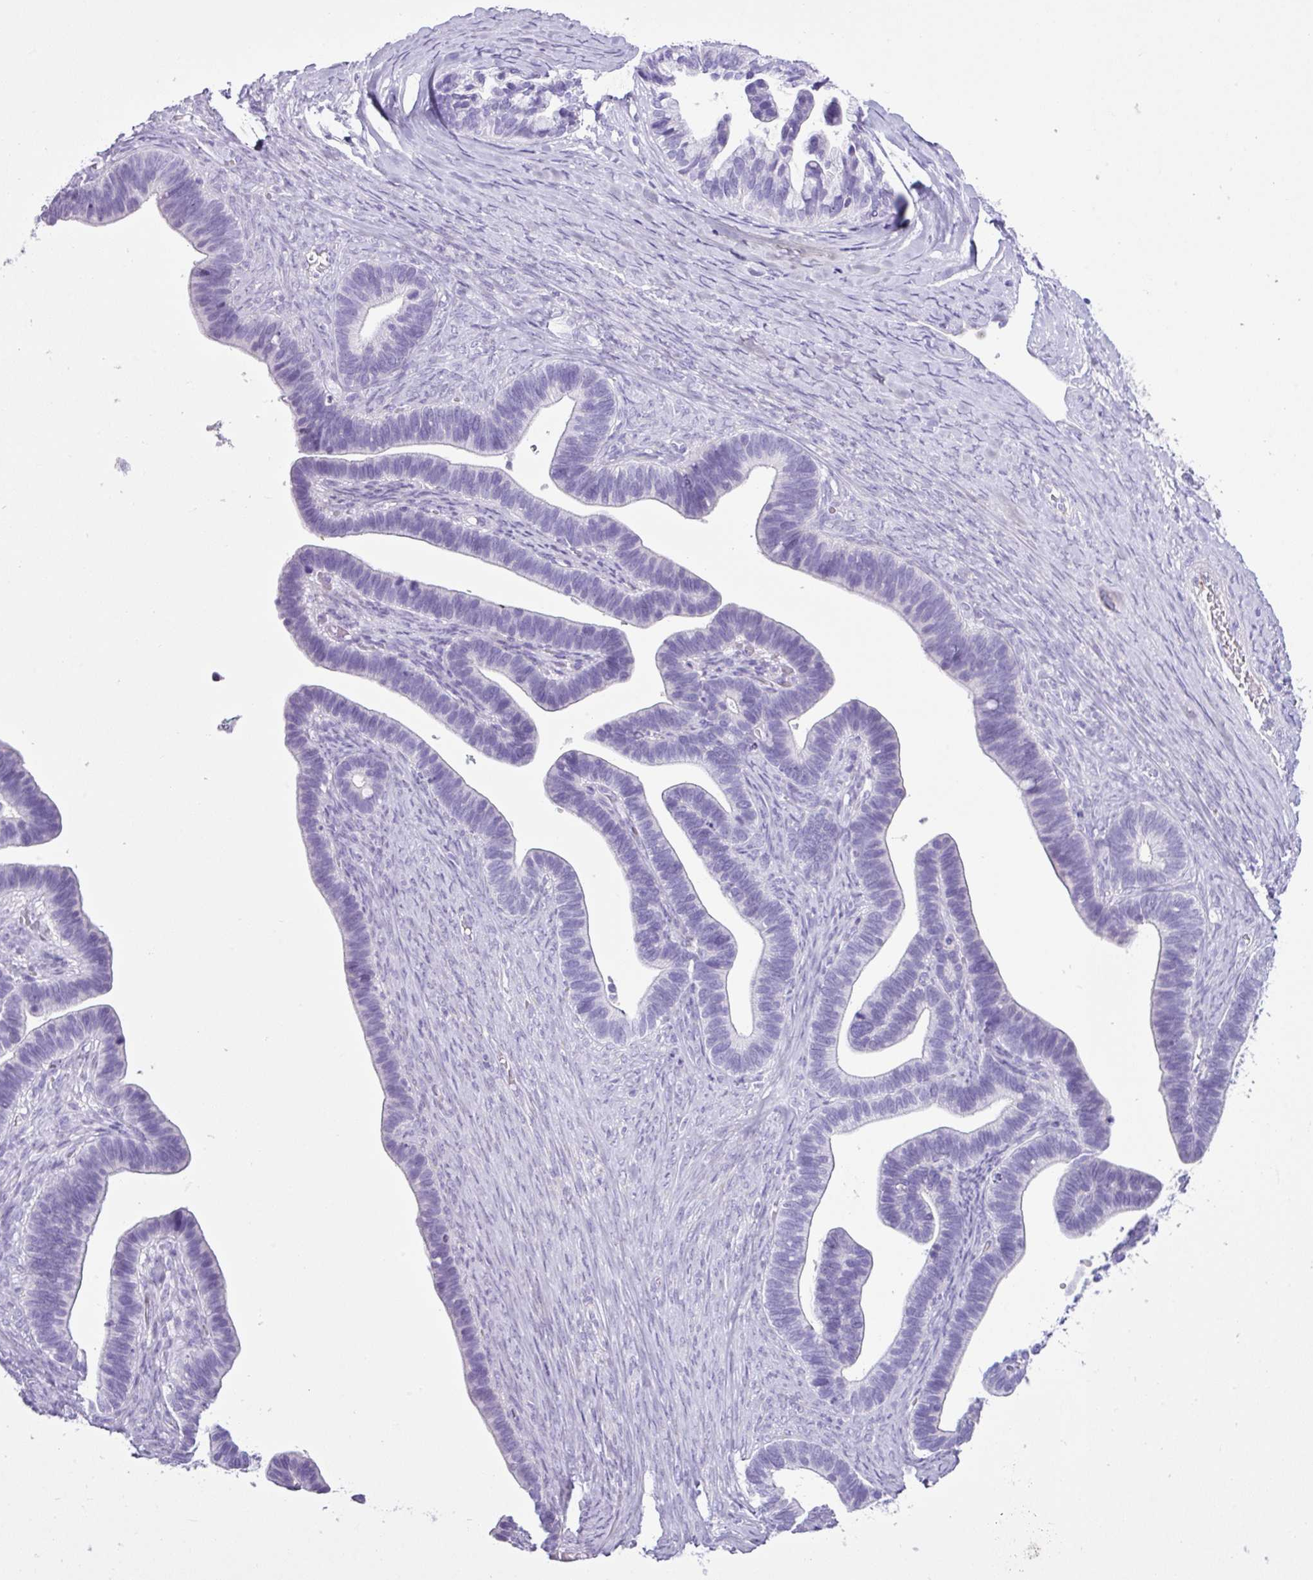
{"staining": {"intensity": "negative", "quantity": "none", "location": "none"}, "tissue": "ovarian cancer", "cell_type": "Tumor cells", "image_type": "cancer", "snomed": [{"axis": "morphology", "description": "Cystadenocarcinoma, serous, NOS"}, {"axis": "topography", "description": "Ovary"}], "caption": "IHC image of neoplastic tissue: serous cystadenocarcinoma (ovarian) stained with DAB exhibits no significant protein staining in tumor cells.", "gene": "LILRB4", "patient": {"sex": "female", "age": 56}}